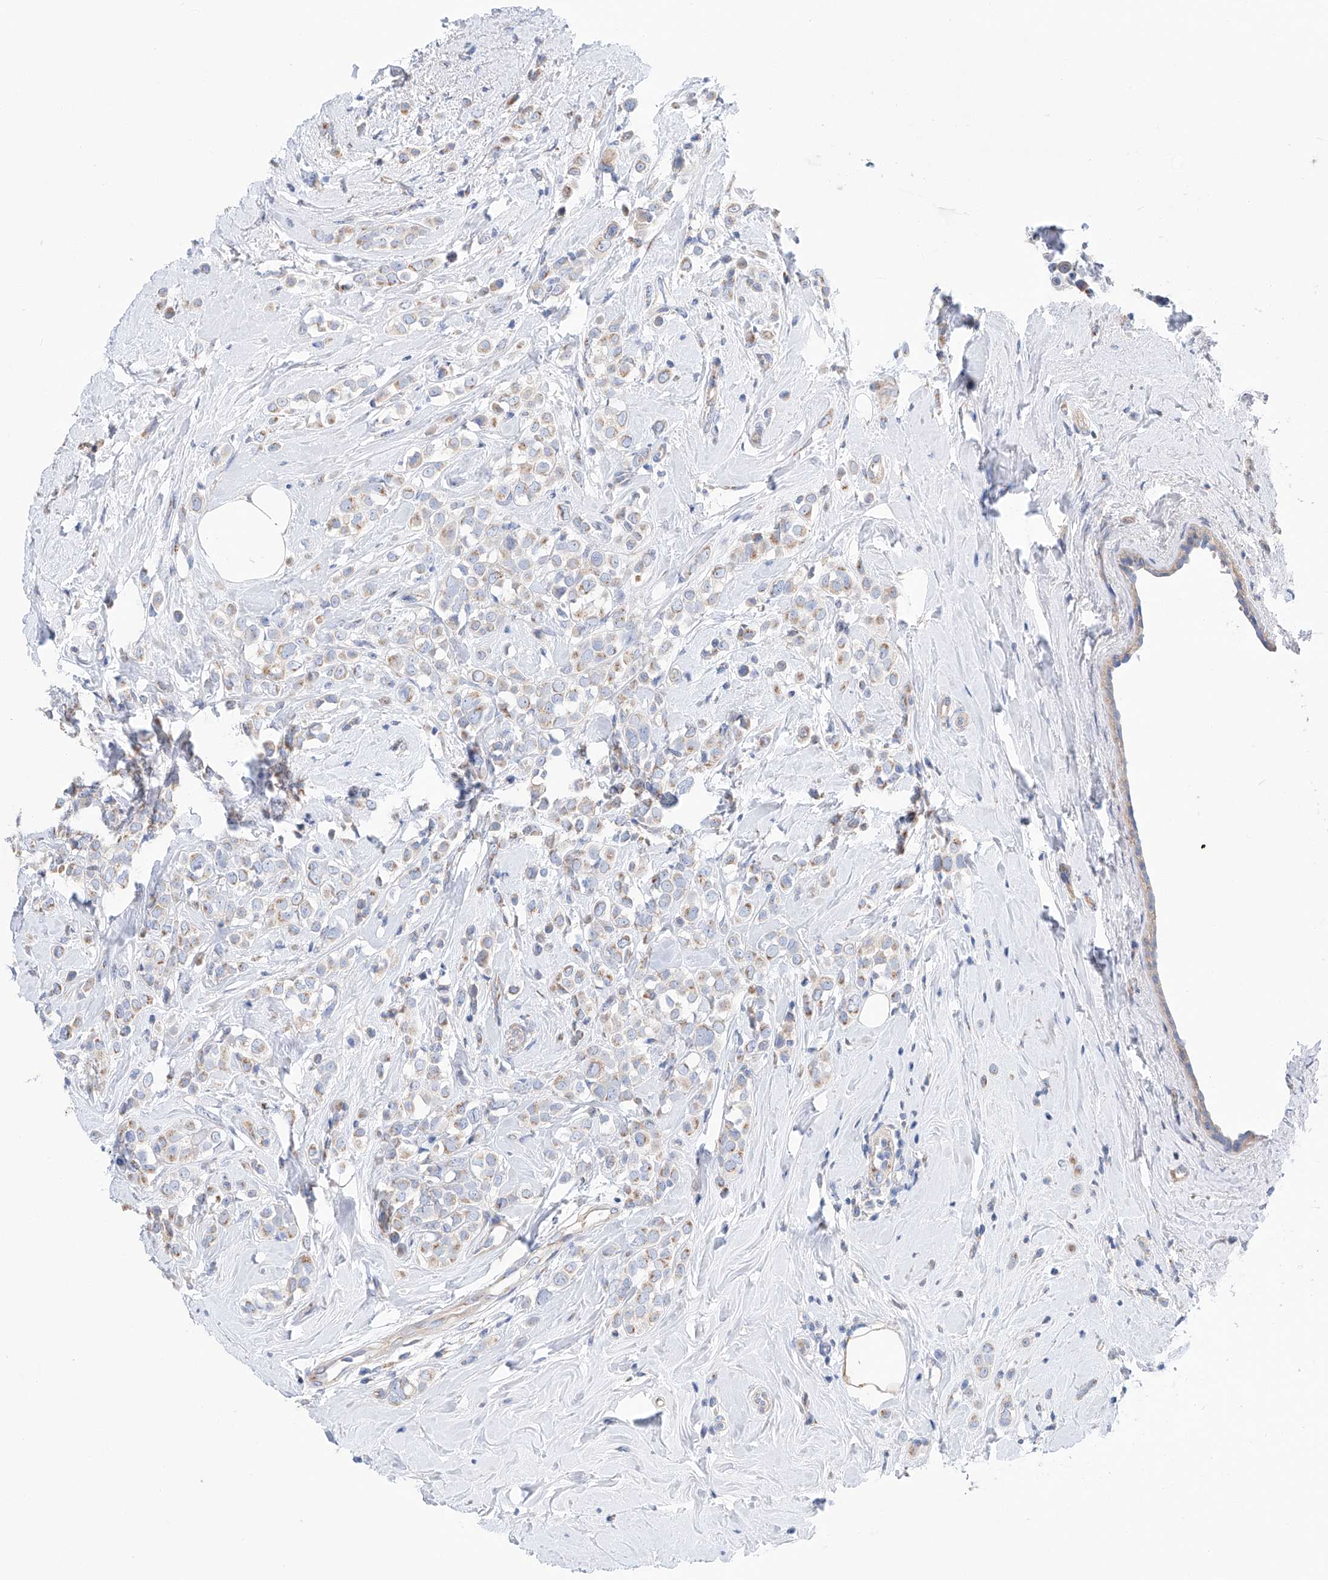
{"staining": {"intensity": "weak", "quantity": "<25%", "location": "cytoplasmic/membranous"}, "tissue": "breast cancer", "cell_type": "Tumor cells", "image_type": "cancer", "snomed": [{"axis": "morphology", "description": "Lobular carcinoma"}, {"axis": "topography", "description": "Breast"}], "caption": "Micrograph shows no protein staining in tumor cells of breast cancer (lobular carcinoma) tissue.", "gene": "SLC22A7", "patient": {"sex": "female", "age": 47}}